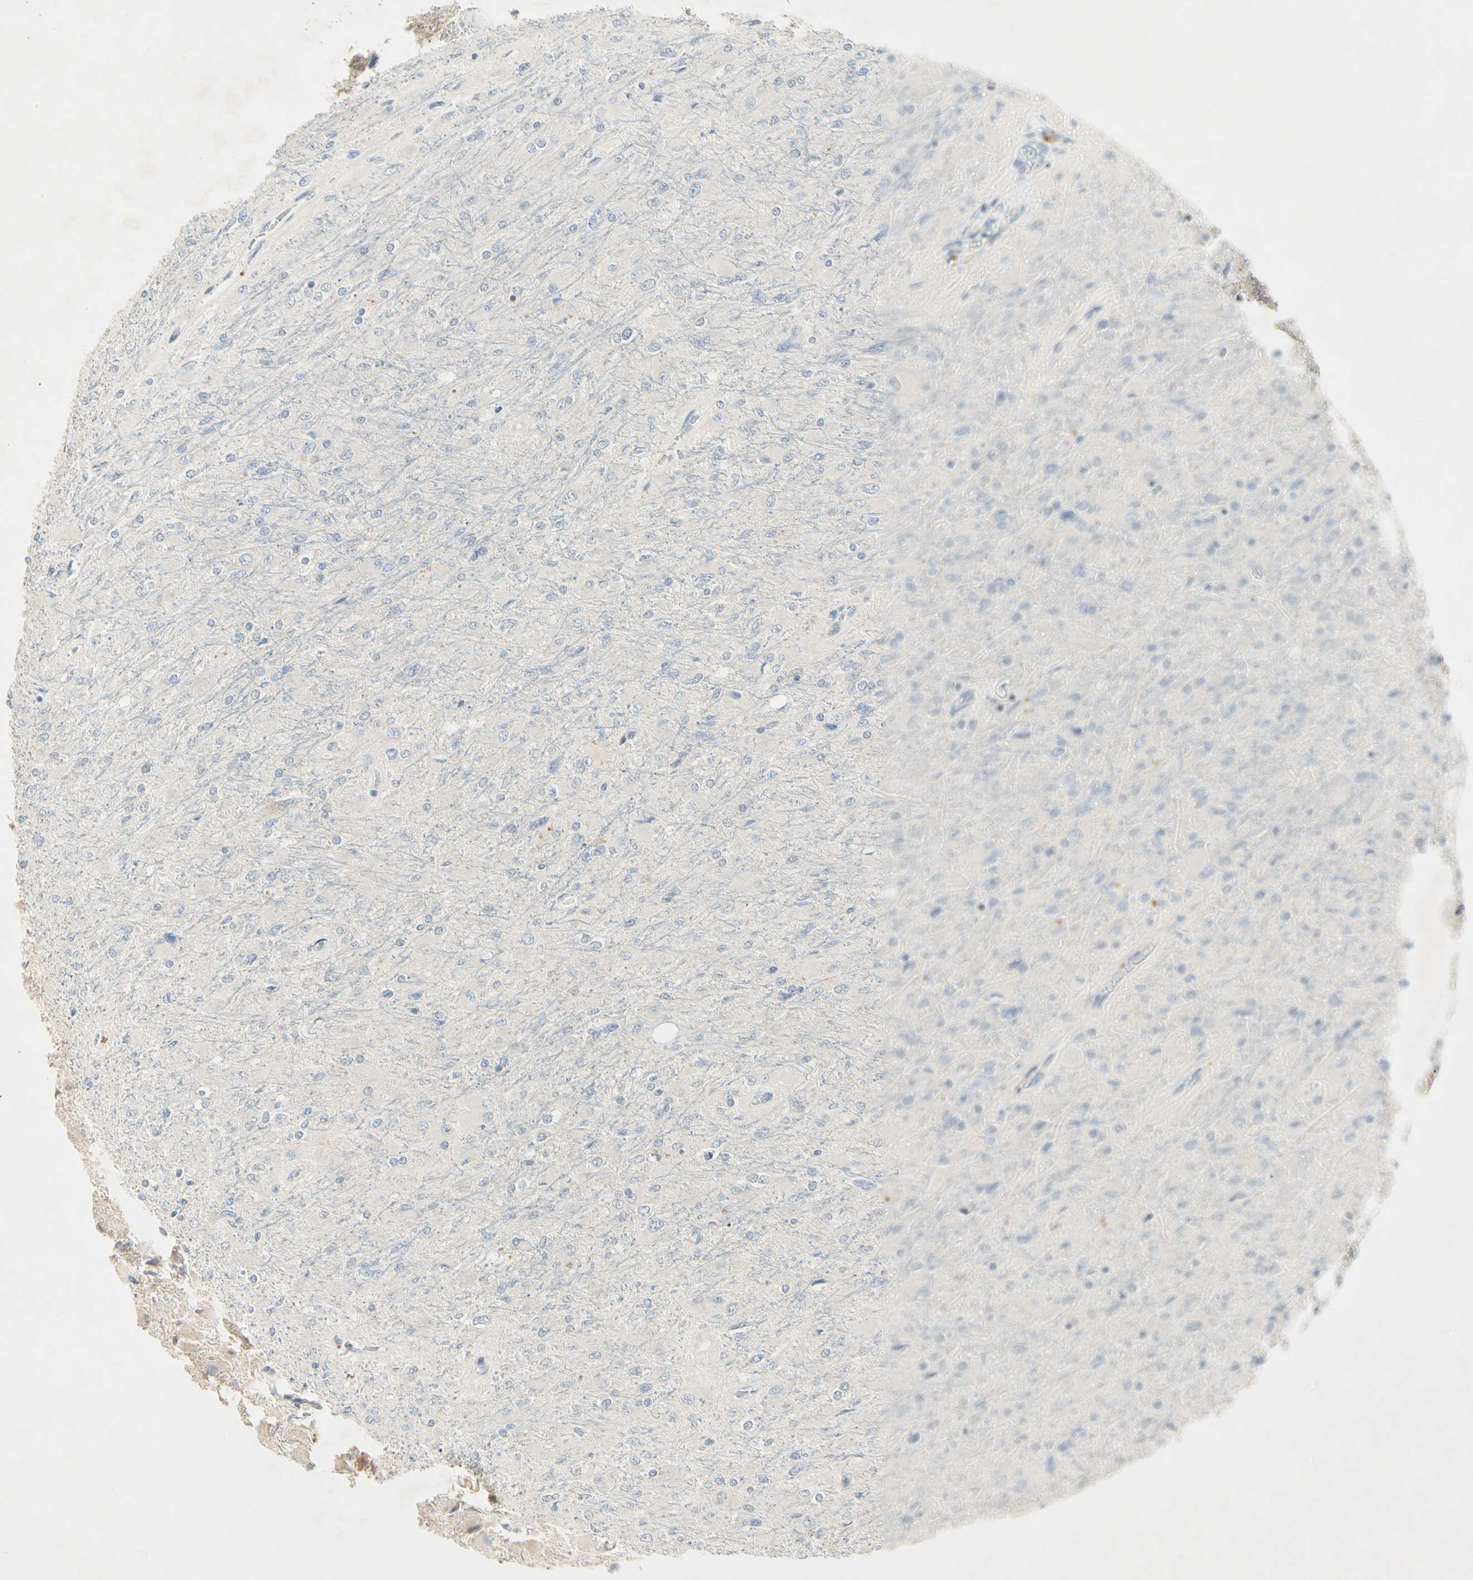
{"staining": {"intensity": "negative", "quantity": "none", "location": "none"}, "tissue": "glioma", "cell_type": "Tumor cells", "image_type": "cancer", "snomed": [{"axis": "morphology", "description": "Glioma, malignant, High grade"}, {"axis": "topography", "description": "Cerebral cortex"}], "caption": "Tumor cells are negative for protein expression in human malignant glioma (high-grade). Brightfield microscopy of immunohistochemistry stained with DAB (3,3'-diaminobenzidine) (brown) and hematoxylin (blue), captured at high magnification.", "gene": "PRSS21", "patient": {"sex": "female", "age": 36}}